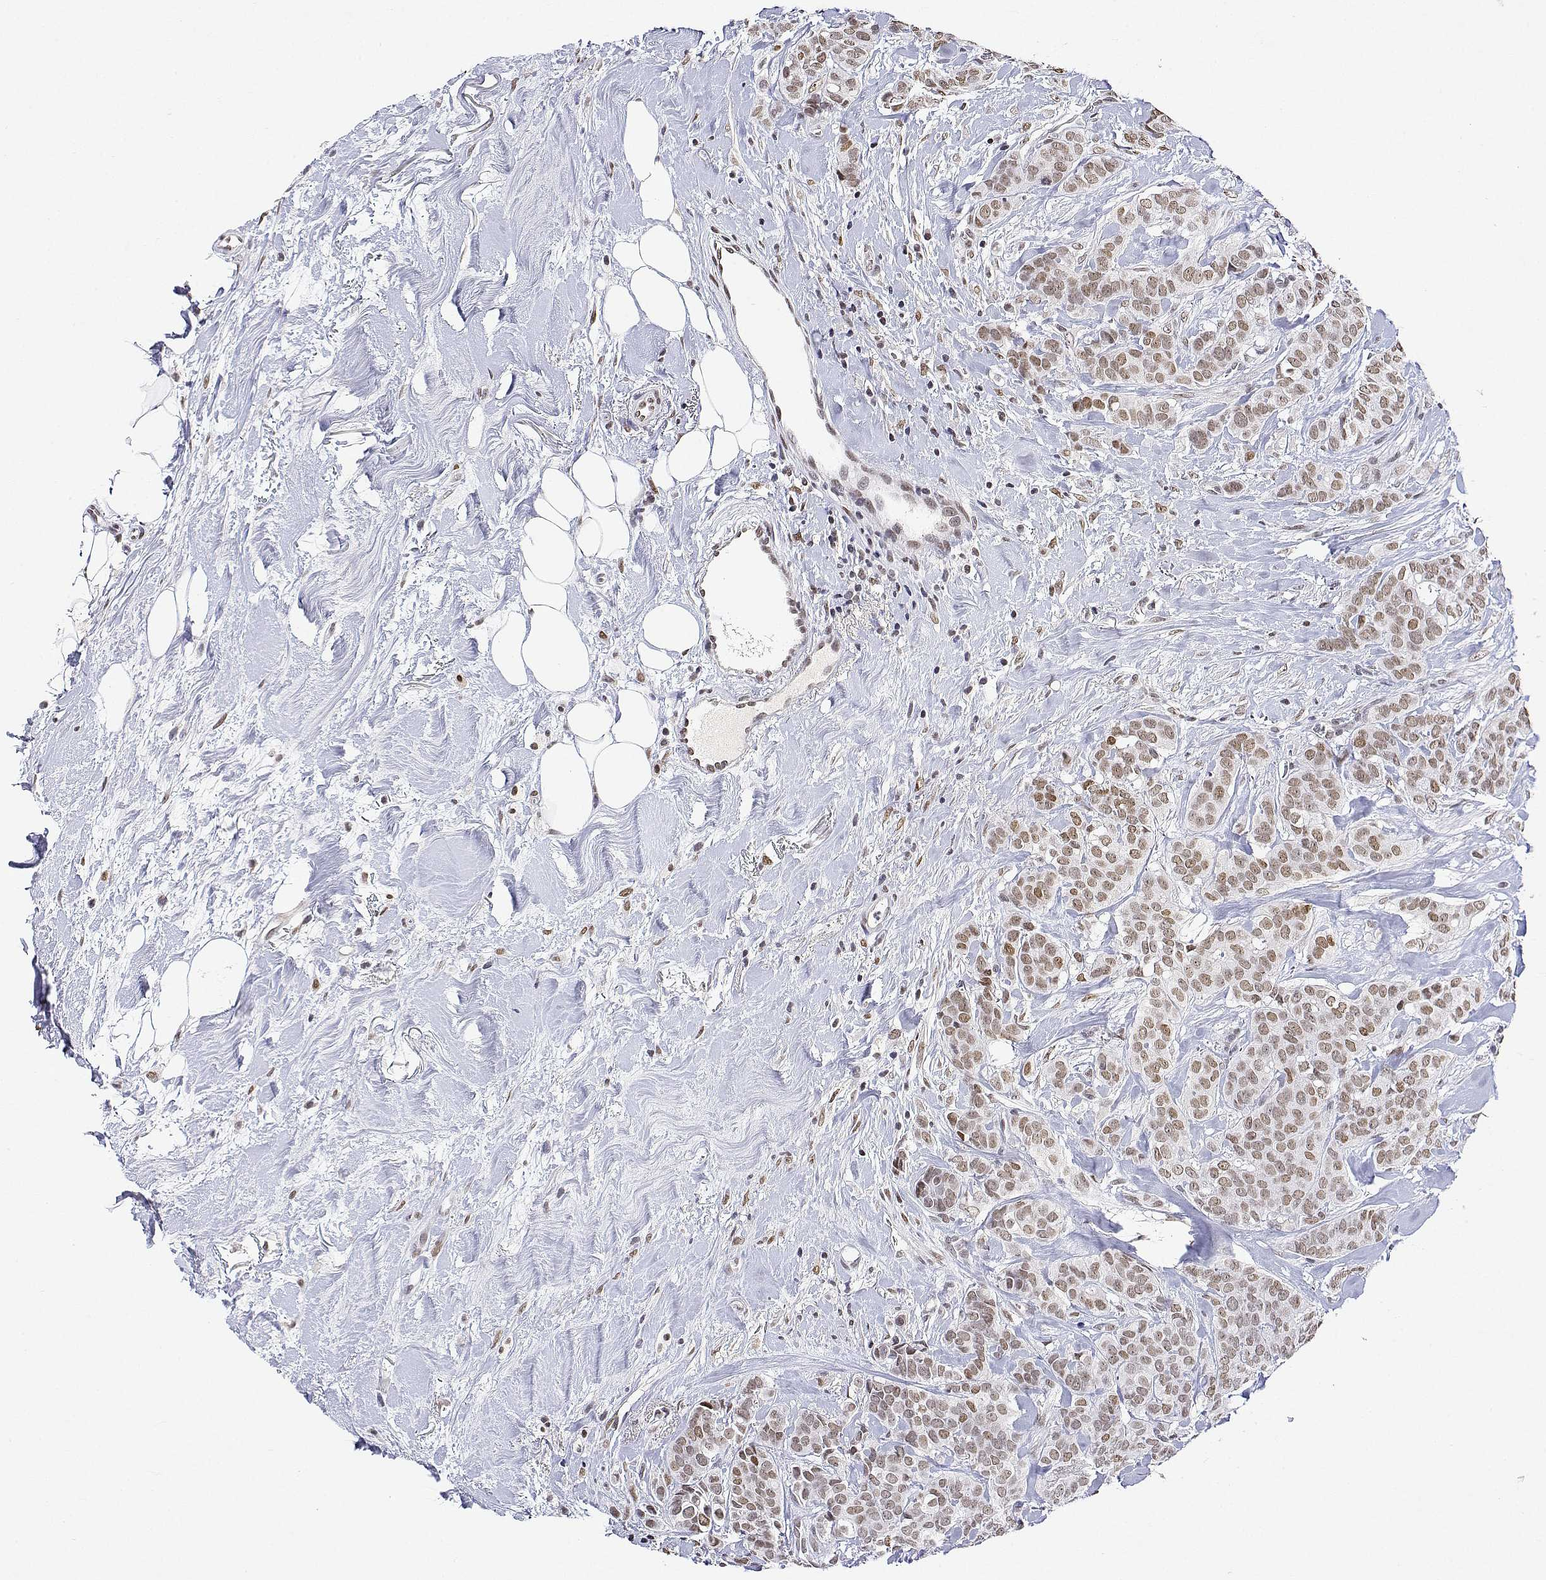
{"staining": {"intensity": "moderate", "quantity": ">75%", "location": "nuclear"}, "tissue": "breast cancer", "cell_type": "Tumor cells", "image_type": "cancer", "snomed": [{"axis": "morphology", "description": "Duct carcinoma"}, {"axis": "topography", "description": "Breast"}], "caption": "Breast cancer (infiltrating ductal carcinoma) stained with a brown dye demonstrates moderate nuclear positive expression in approximately >75% of tumor cells.", "gene": "XPC", "patient": {"sex": "female", "age": 84}}